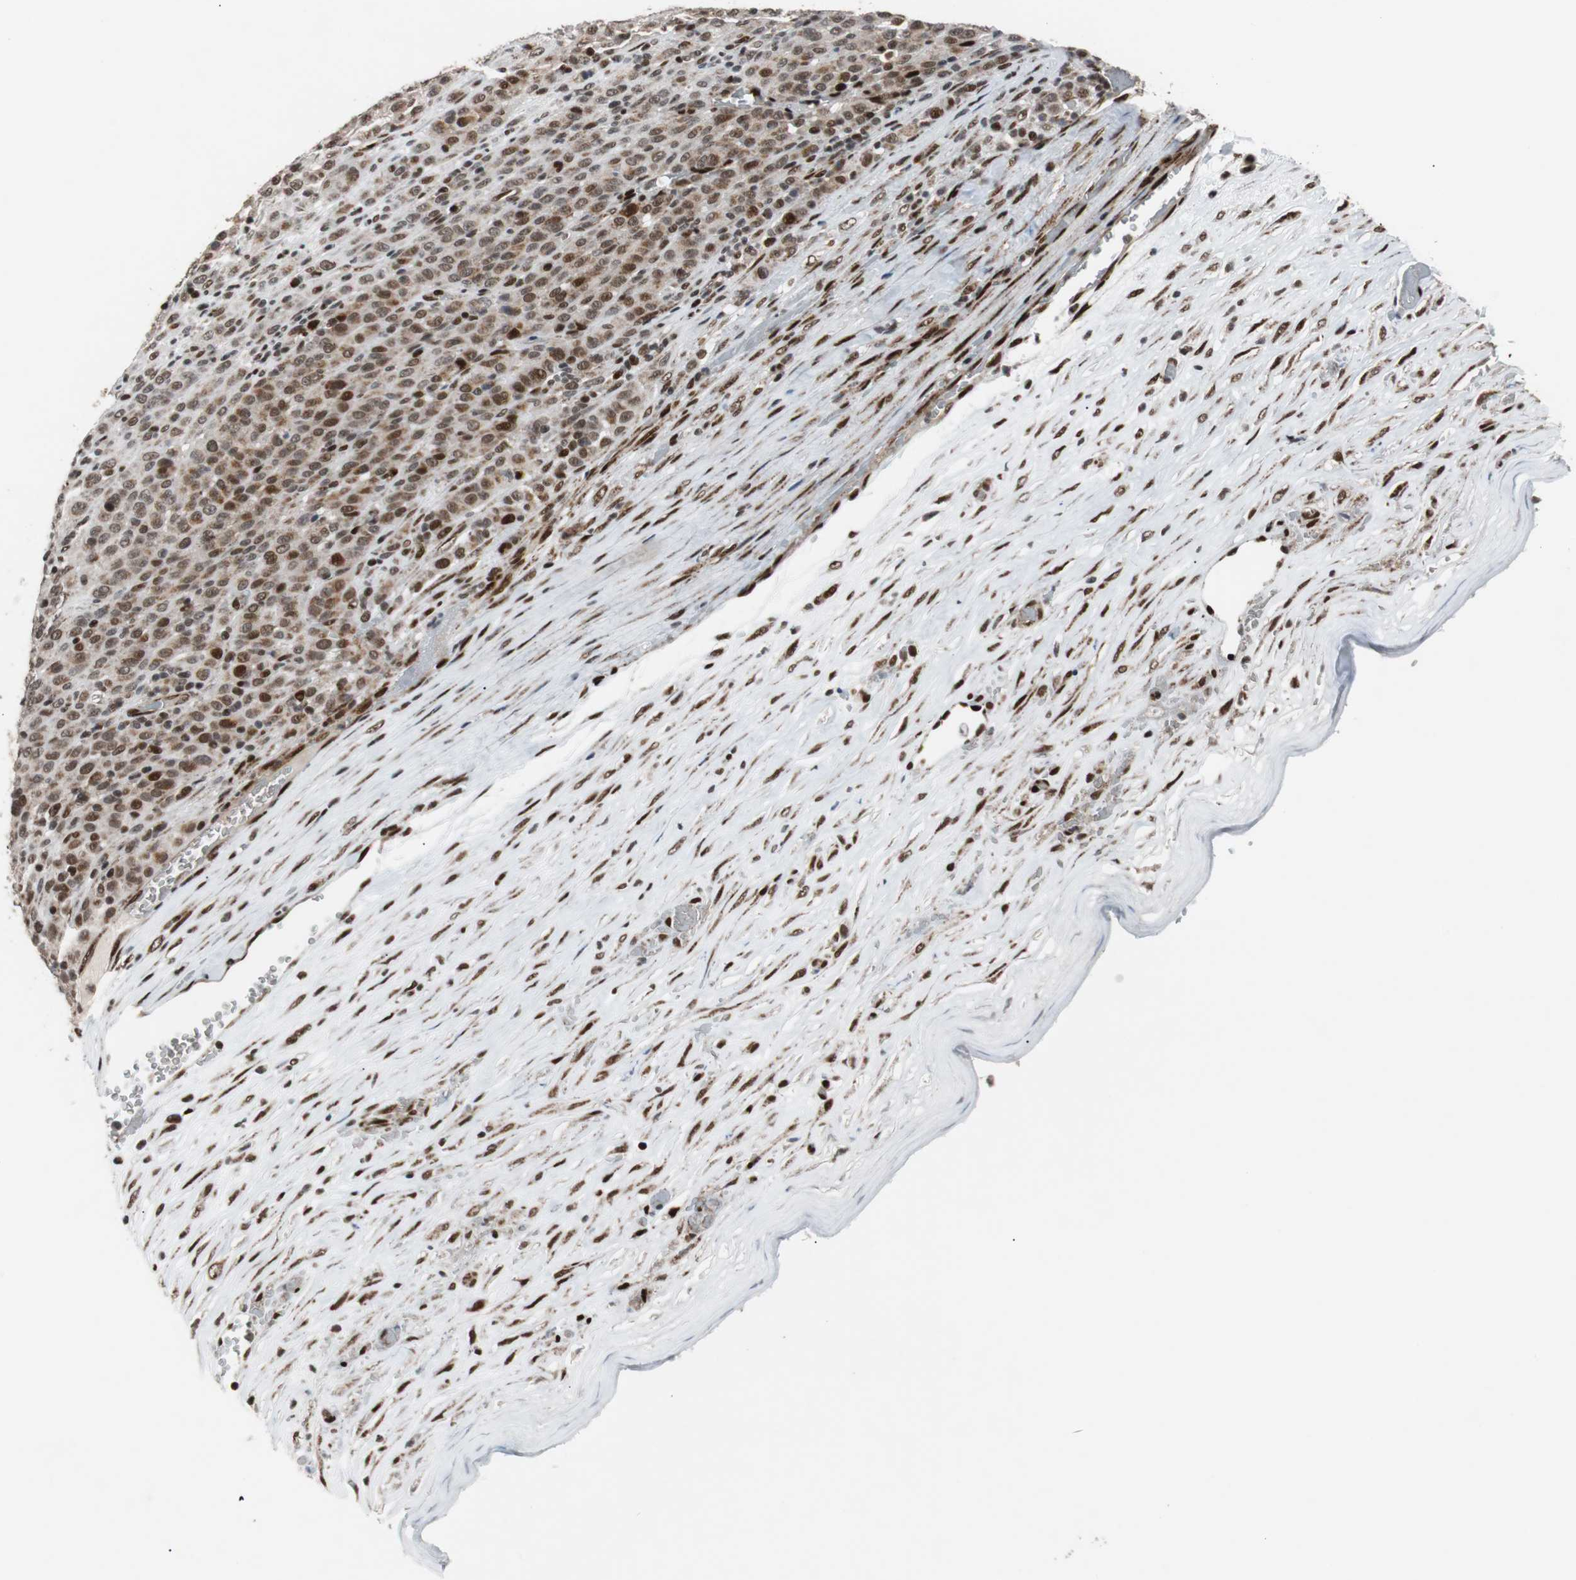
{"staining": {"intensity": "moderate", "quantity": ">75%", "location": "nuclear"}, "tissue": "melanoma", "cell_type": "Tumor cells", "image_type": "cancer", "snomed": [{"axis": "morphology", "description": "Malignant melanoma, Metastatic site"}, {"axis": "topography", "description": "Pancreas"}], "caption": "Protein positivity by immunohistochemistry (IHC) demonstrates moderate nuclear expression in about >75% of tumor cells in melanoma.", "gene": "NBL1", "patient": {"sex": "female", "age": 30}}